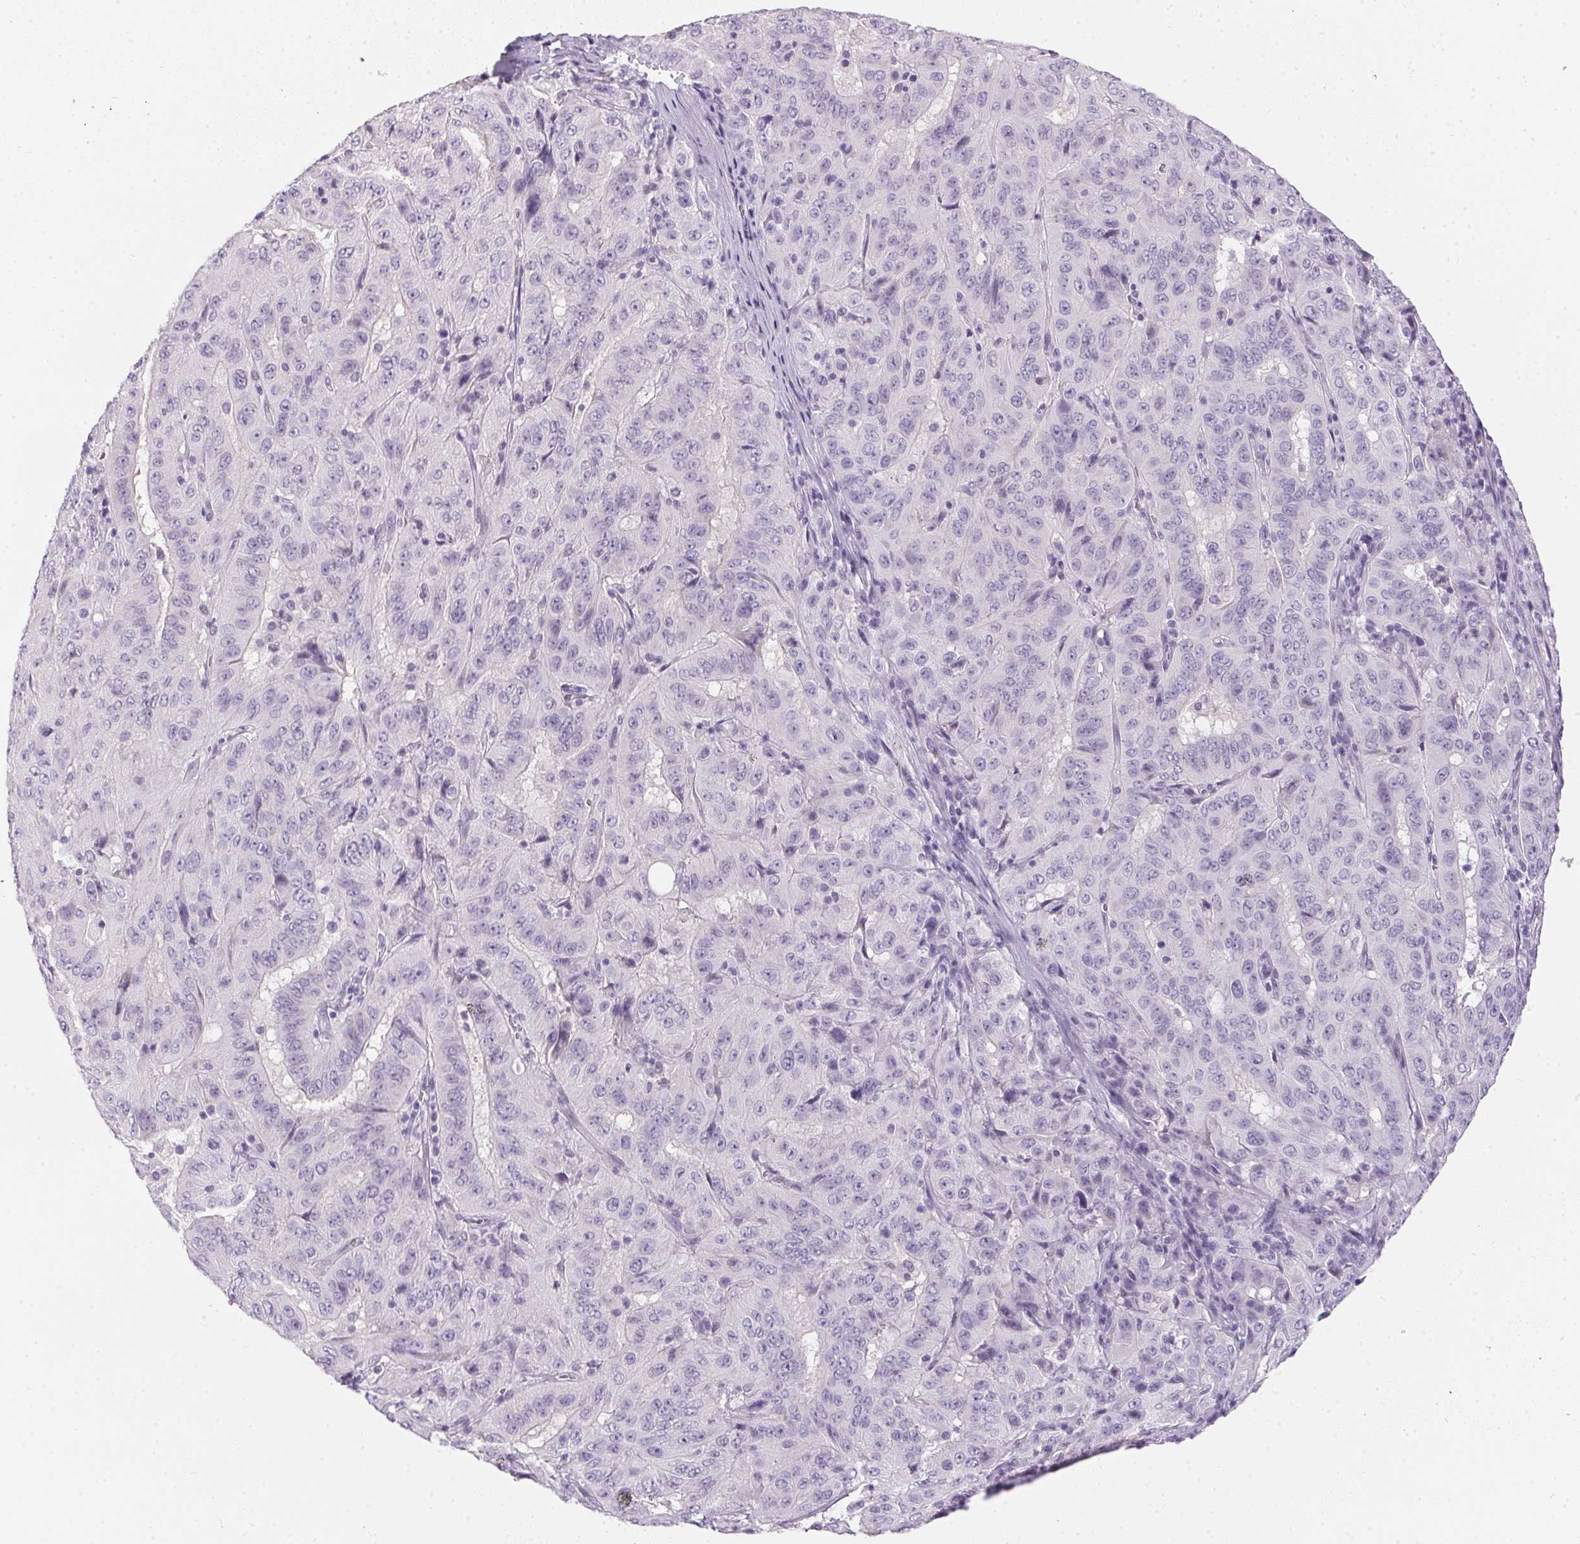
{"staining": {"intensity": "negative", "quantity": "none", "location": "none"}, "tissue": "pancreatic cancer", "cell_type": "Tumor cells", "image_type": "cancer", "snomed": [{"axis": "morphology", "description": "Adenocarcinoma, NOS"}, {"axis": "topography", "description": "Pancreas"}], "caption": "Immunohistochemistry photomicrograph of neoplastic tissue: pancreatic cancer stained with DAB reveals no significant protein positivity in tumor cells. (Stains: DAB IHC with hematoxylin counter stain, Microscopy: brightfield microscopy at high magnification).", "gene": "GBP6", "patient": {"sex": "male", "age": 63}}